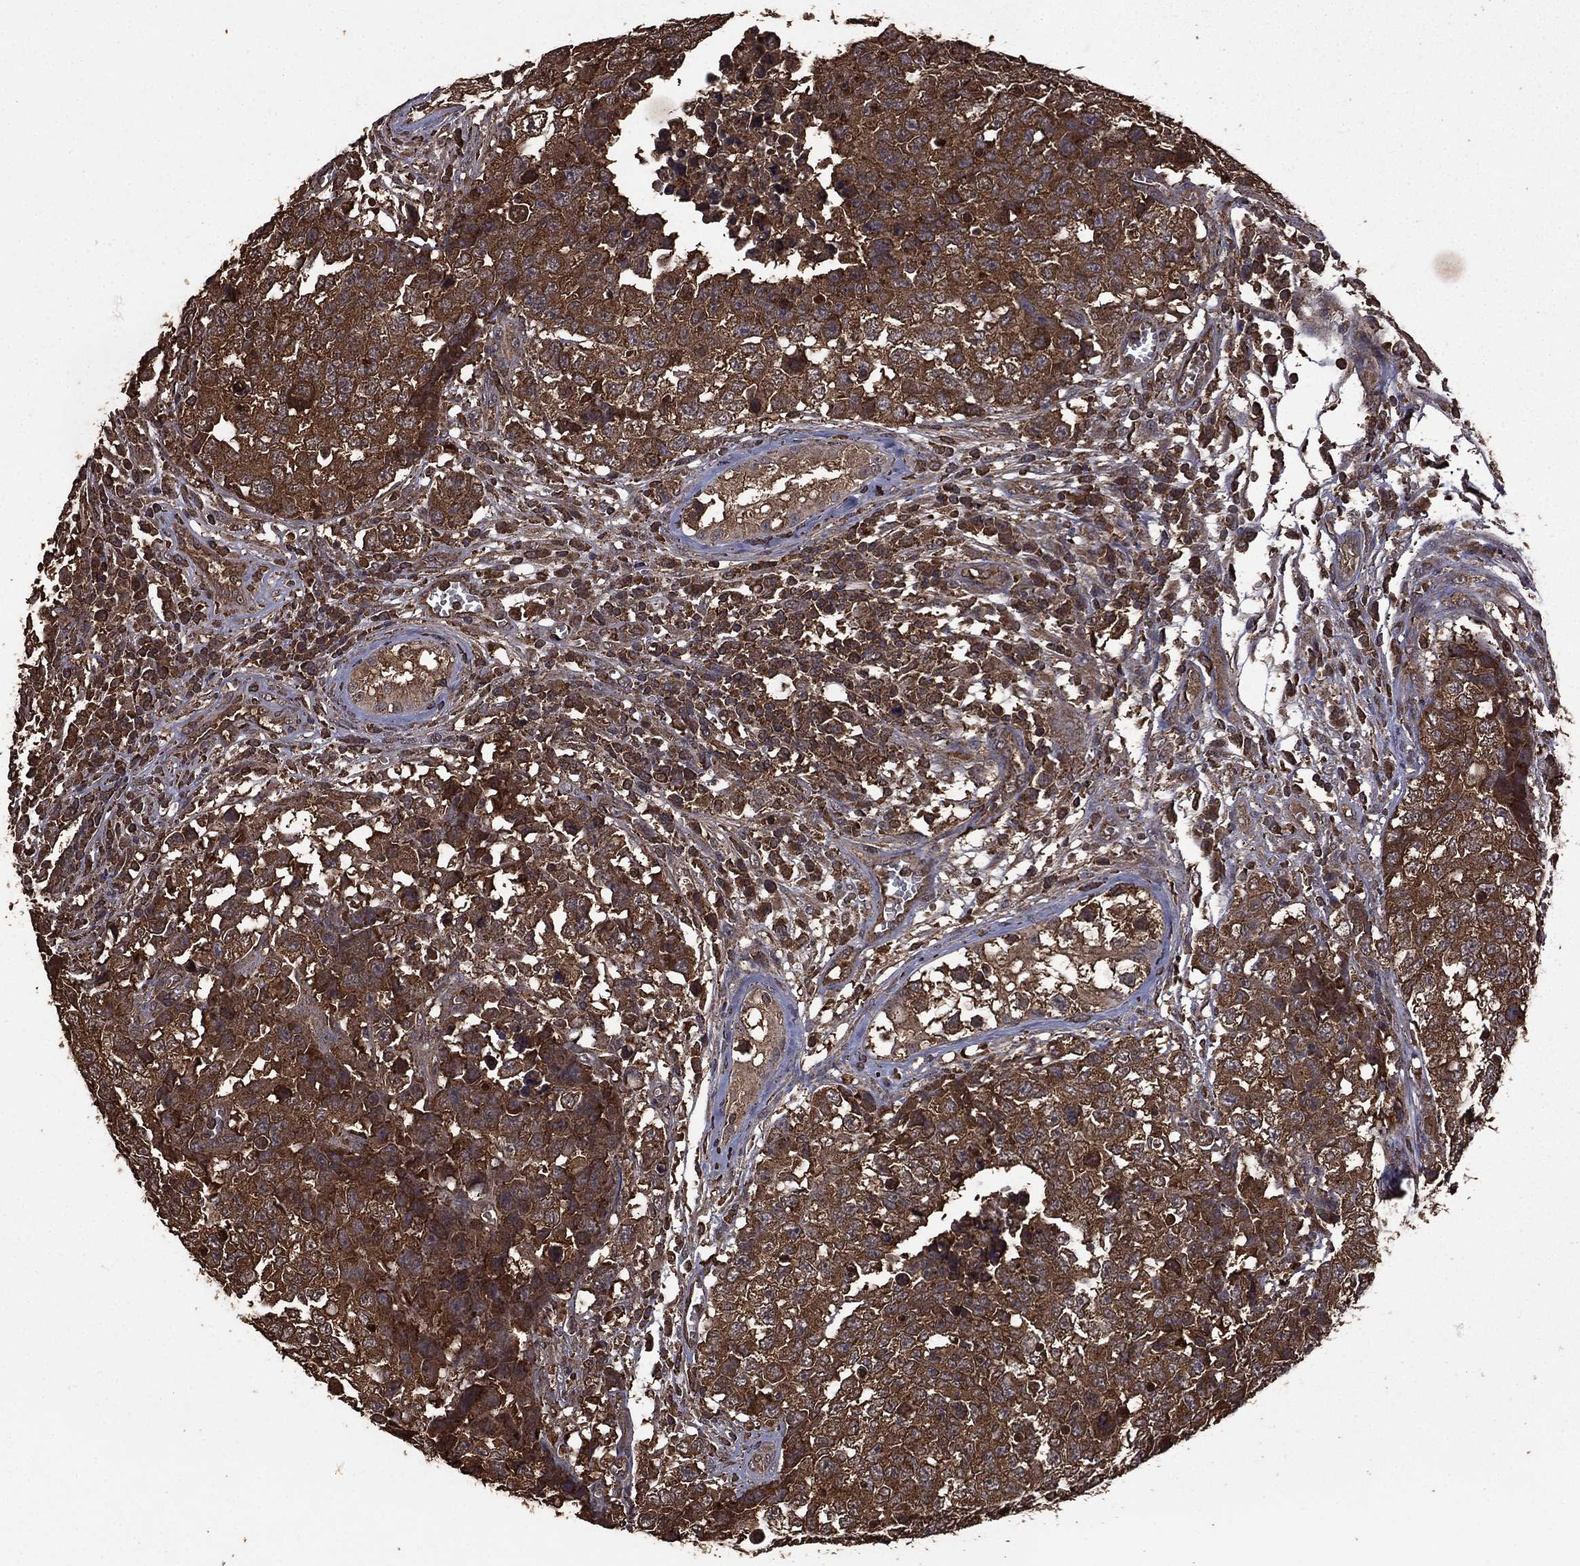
{"staining": {"intensity": "moderate", "quantity": ">75%", "location": "cytoplasmic/membranous"}, "tissue": "testis cancer", "cell_type": "Tumor cells", "image_type": "cancer", "snomed": [{"axis": "morphology", "description": "Carcinoma, Embryonal, NOS"}, {"axis": "topography", "description": "Testis"}], "caption": "Embryonal carcinoma (testis) stained with a brown dye demonstrates moderate cytoplasmic/membranous positive staining in about >75% of tumor cells.", "gene": "BIRC6", "patient": {"sex": "male", "age": 23}}